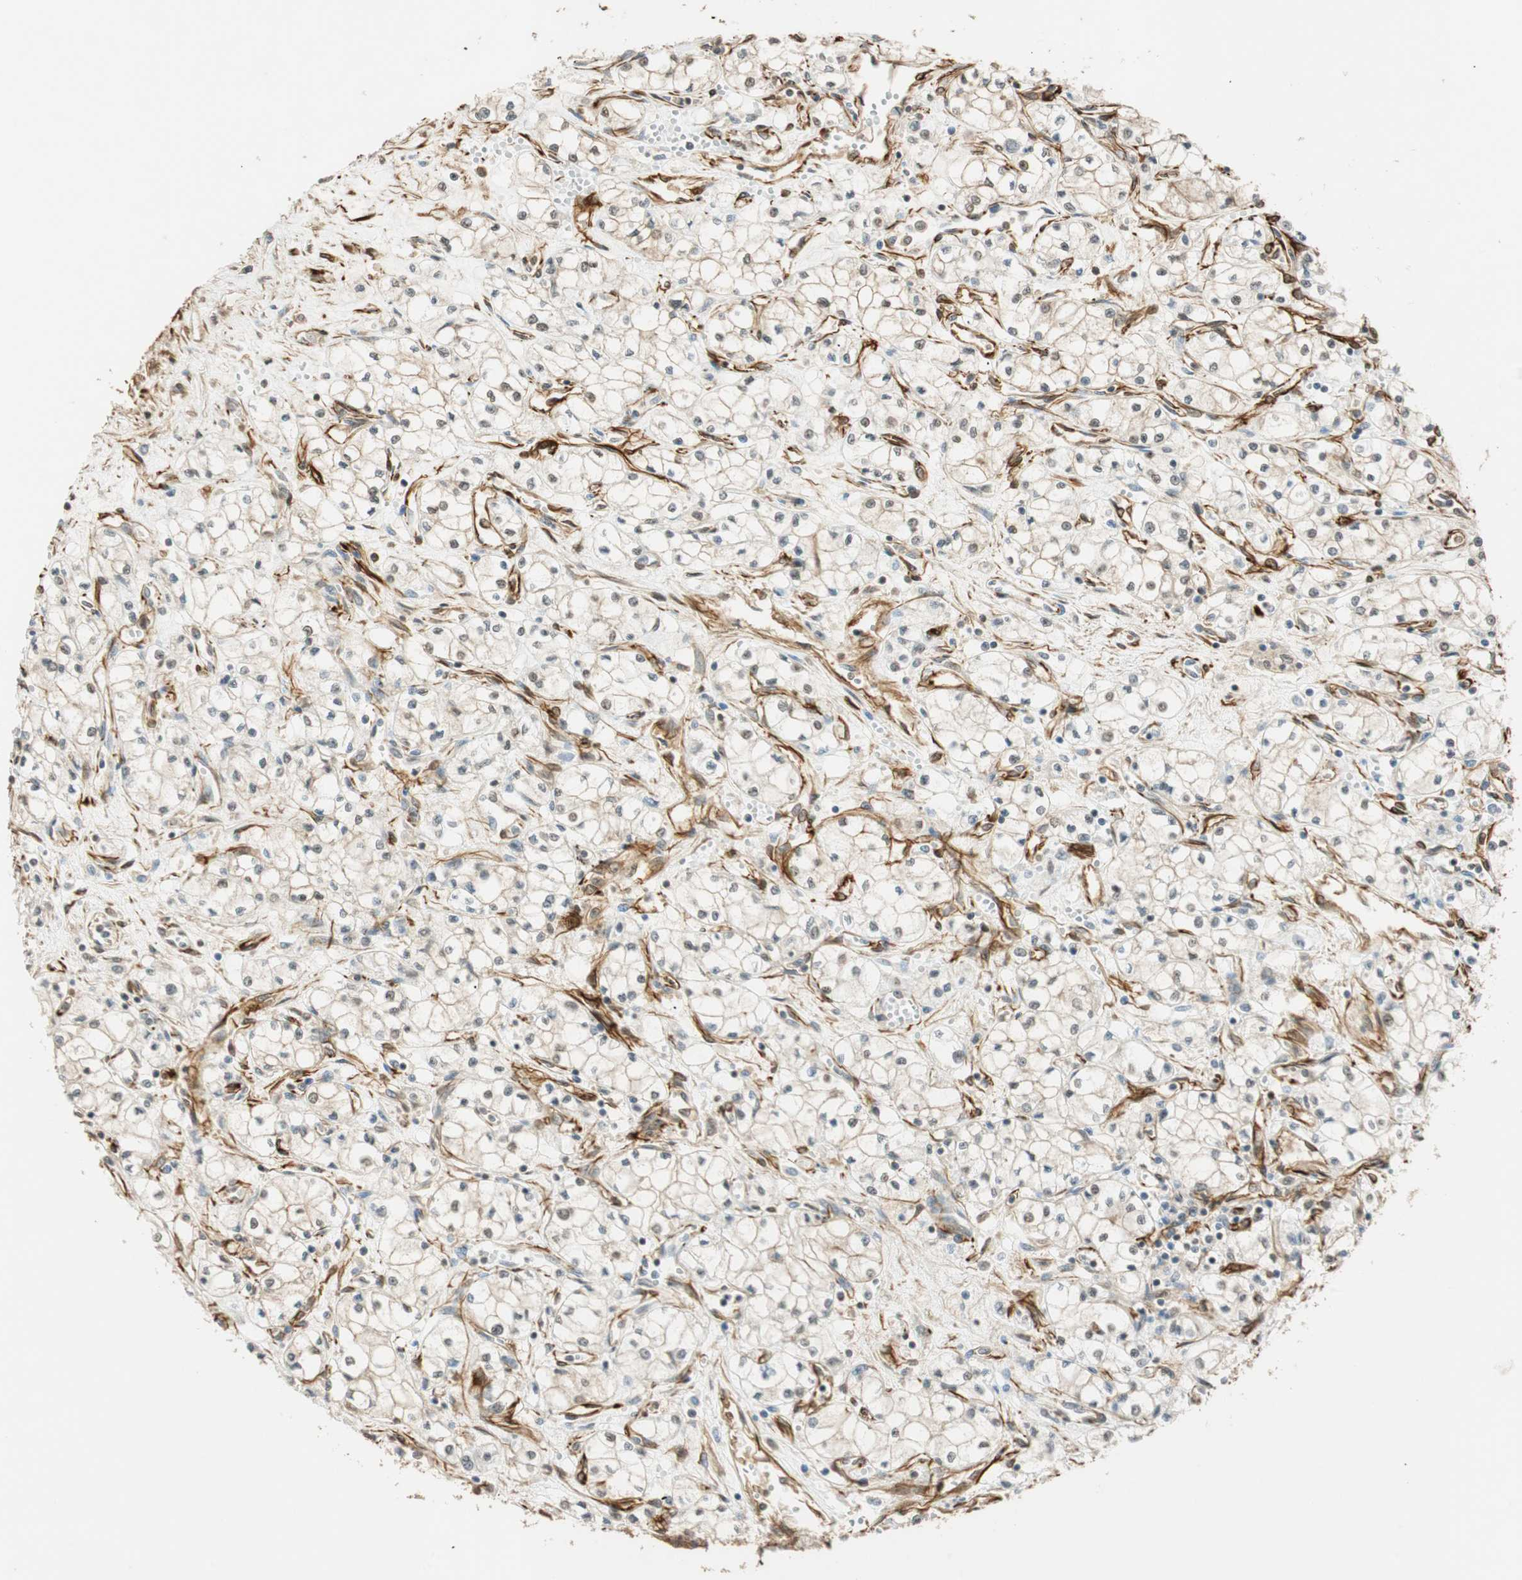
{"staining": {"intensity": "negative", "quantity": "none", "location": "none"}, "tissue": "renal cancer", "cell_type": "Tumor cells", "image_type": "cancer", "snomed": [{"axis": "morphology", "description": "Normal tissue, NOS"}, {"axis": "morphology", "description": "Adenocarcinoma, NOS"}, {"axis": "topography", "description": "Kidney"}], "caption": "Protein analysis of adenocarcinoma (renal) displays no significant staining in tumor cells.", "gene": "NES", "patient": {"sex": "male", "age": 59}}